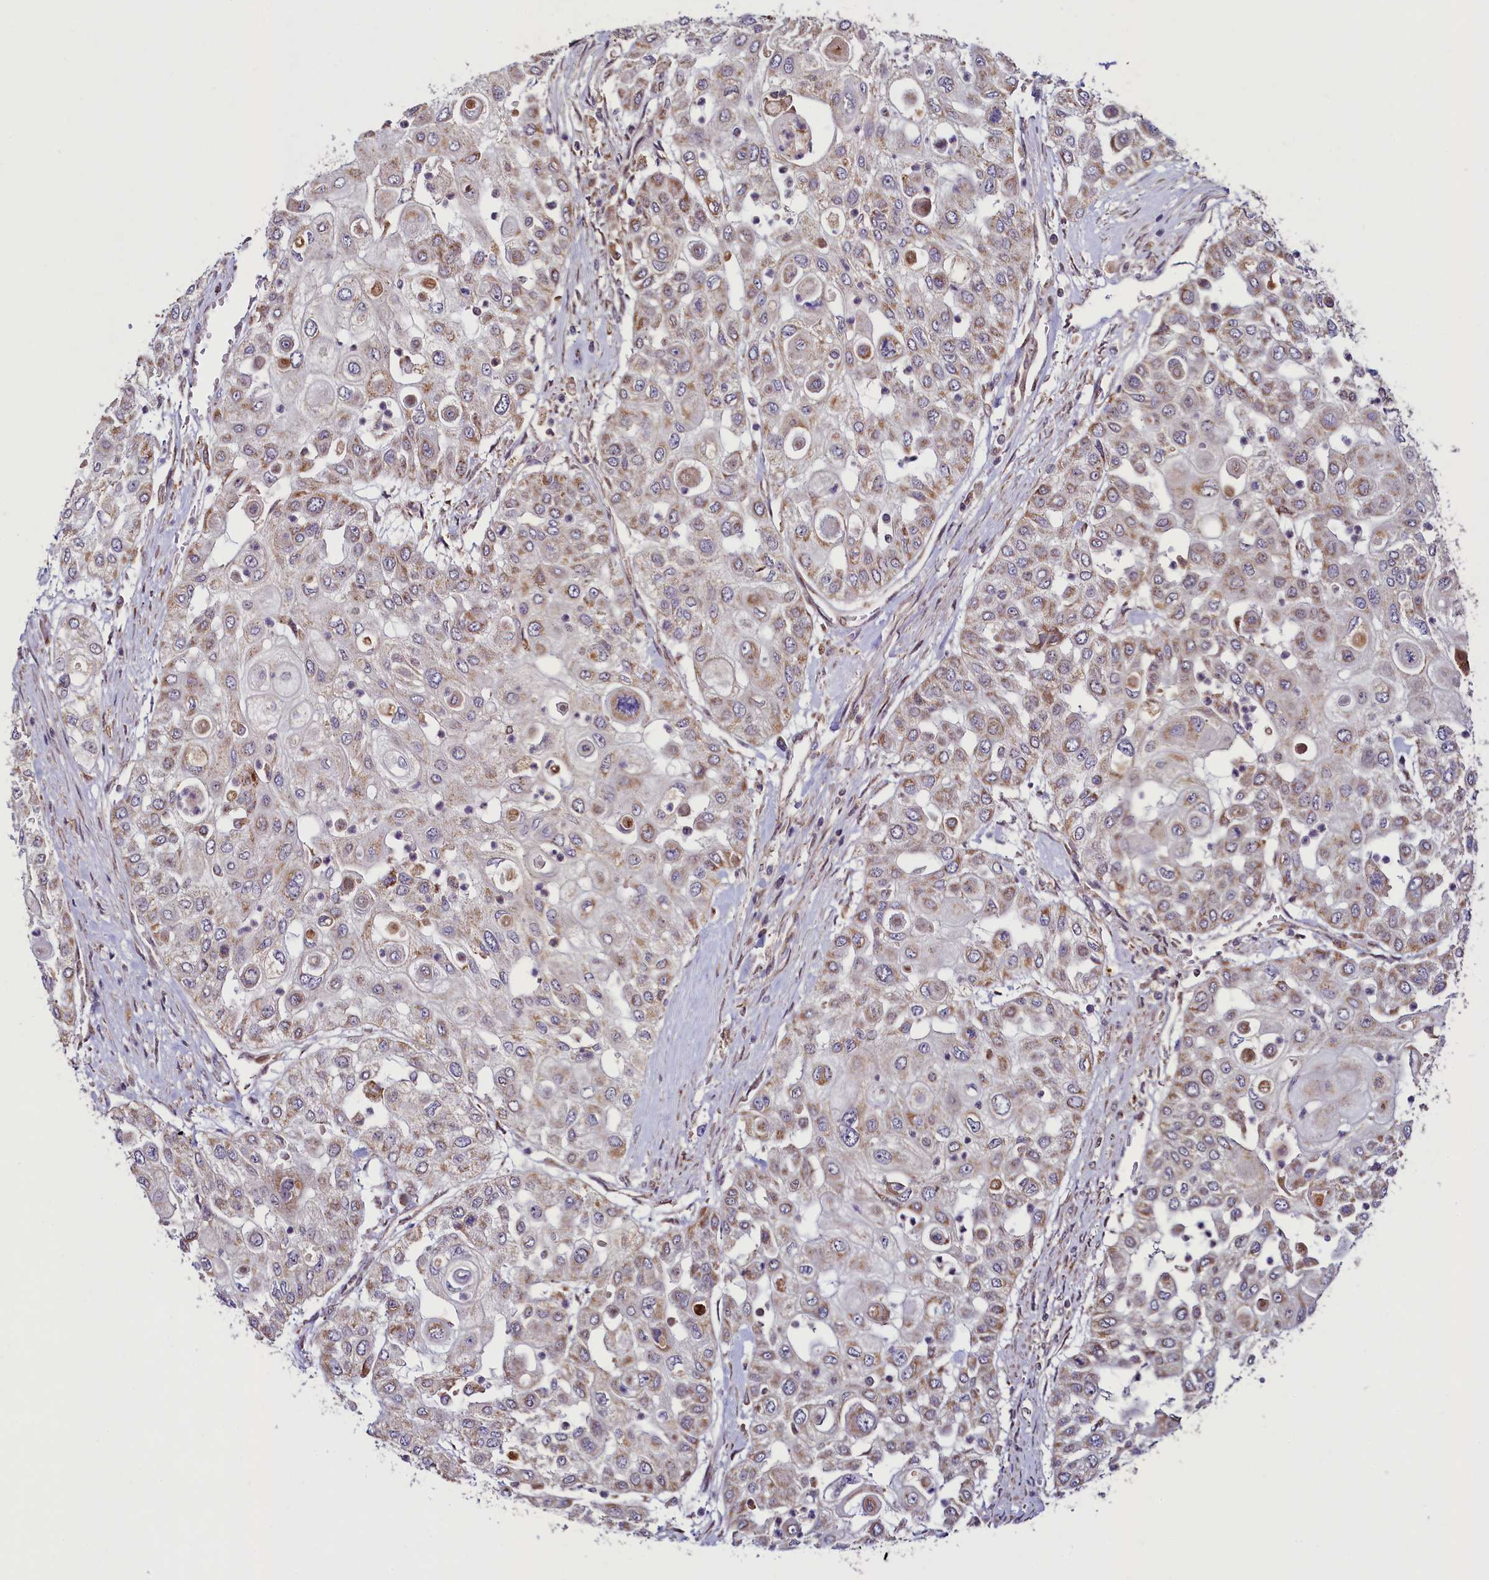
{"staining": {"intensity": "weak", "quantity": "25%-75%", "location": "cytoplasmic/membranous"}, "tissue": "urothelial cancer", "cell_type": "Tumor cells", "image_type": "cancer", "snomed": [{"axis": "morphology", "description": "Urothelial carcinoma, High grade"}, {"axis": "topography", "description": "Urinary bladder"}], "caption": "Urothelial cancer stained with a protein marker shows weak staining in tumor cells.", "gene": "ZNF577", "patient": {"sex": "female", "age": 79}}